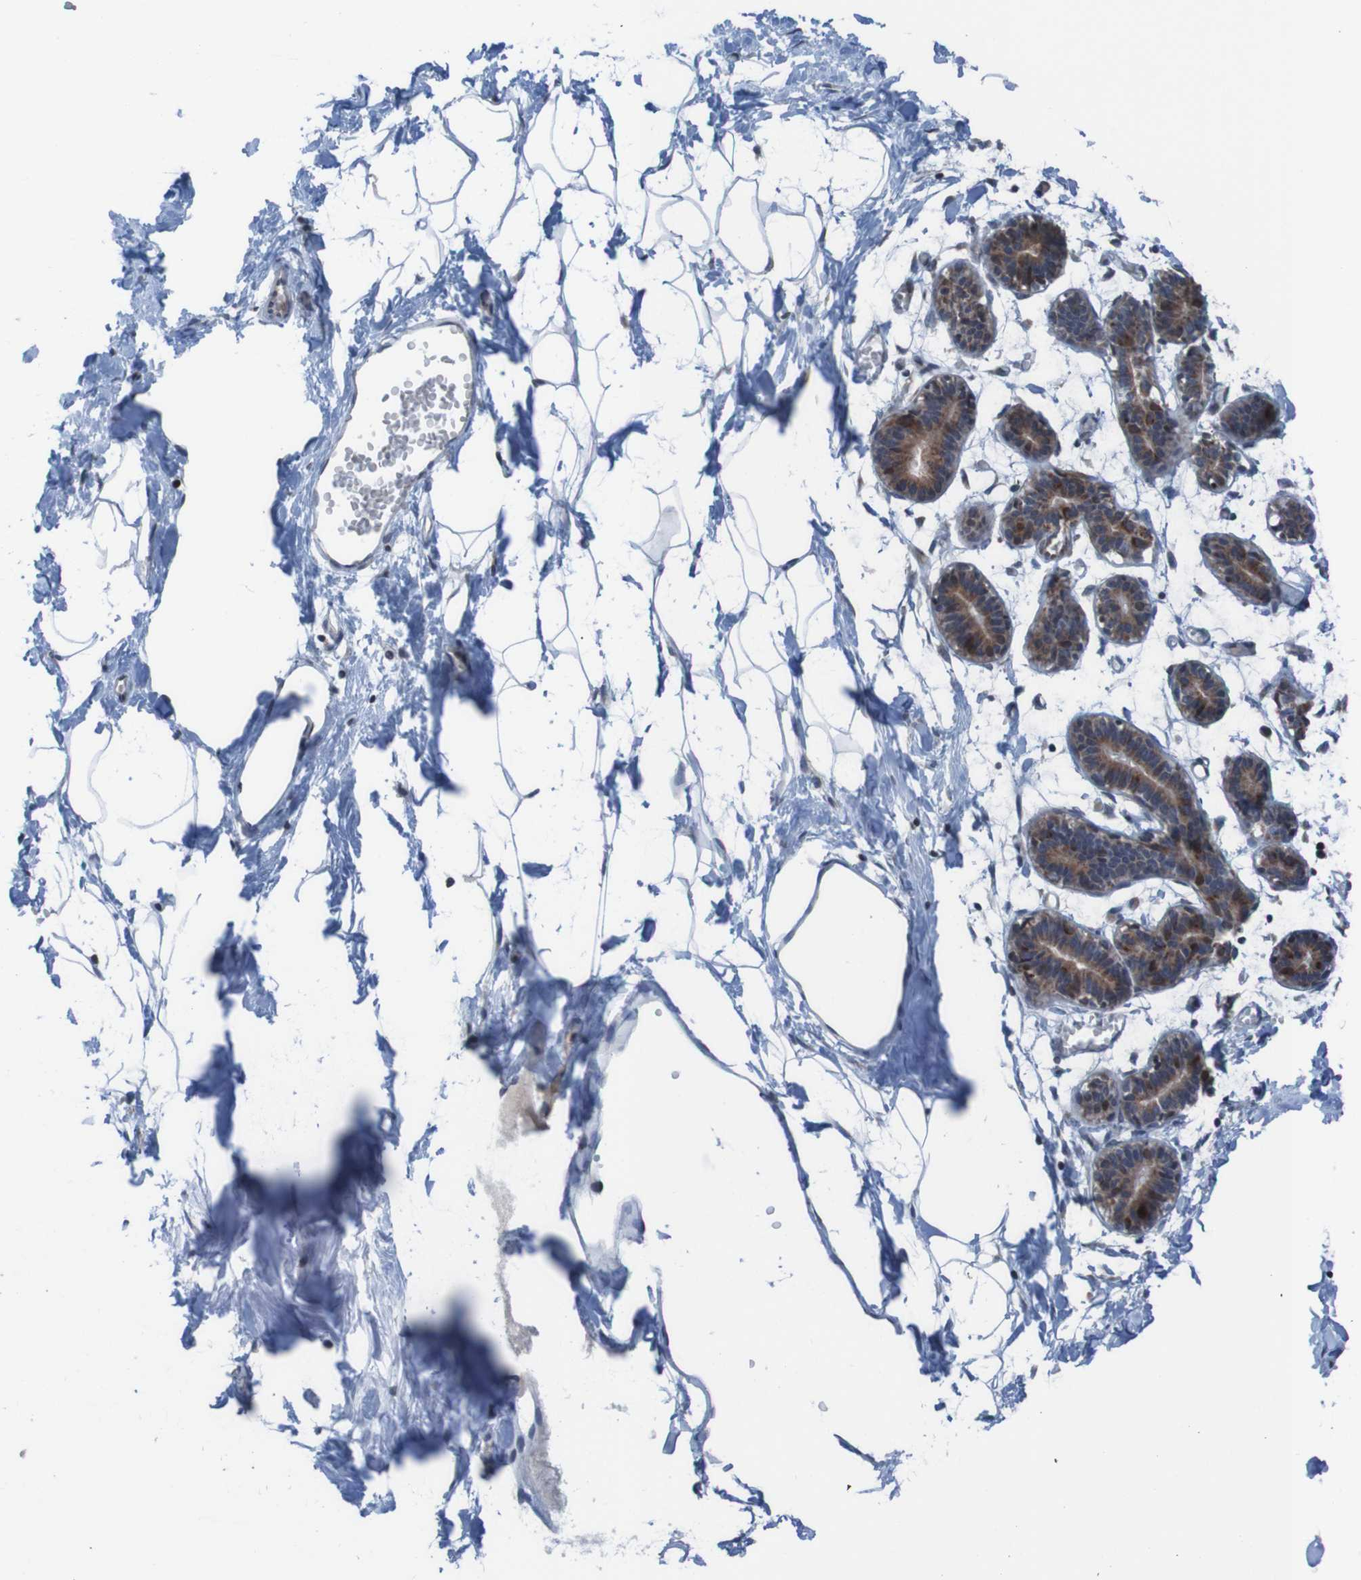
{"staining": {"intensity": "negative", "quantity": "none", "location": "none"}, "tissue": "breast", "cell_type": "Adipocytes", "image_type": "normal", "snomed": [{"axis": "morphology", "description": "Normal tissue, NOS"}, {"axis": "topography", "description": "Breast"}], "caption": "Human breast stained for a protein using immunohistochemistry (IHC) shows no positivity in adipocytes.", "gene": "UNG", "patient": {"sex": "female", "age": 27}}